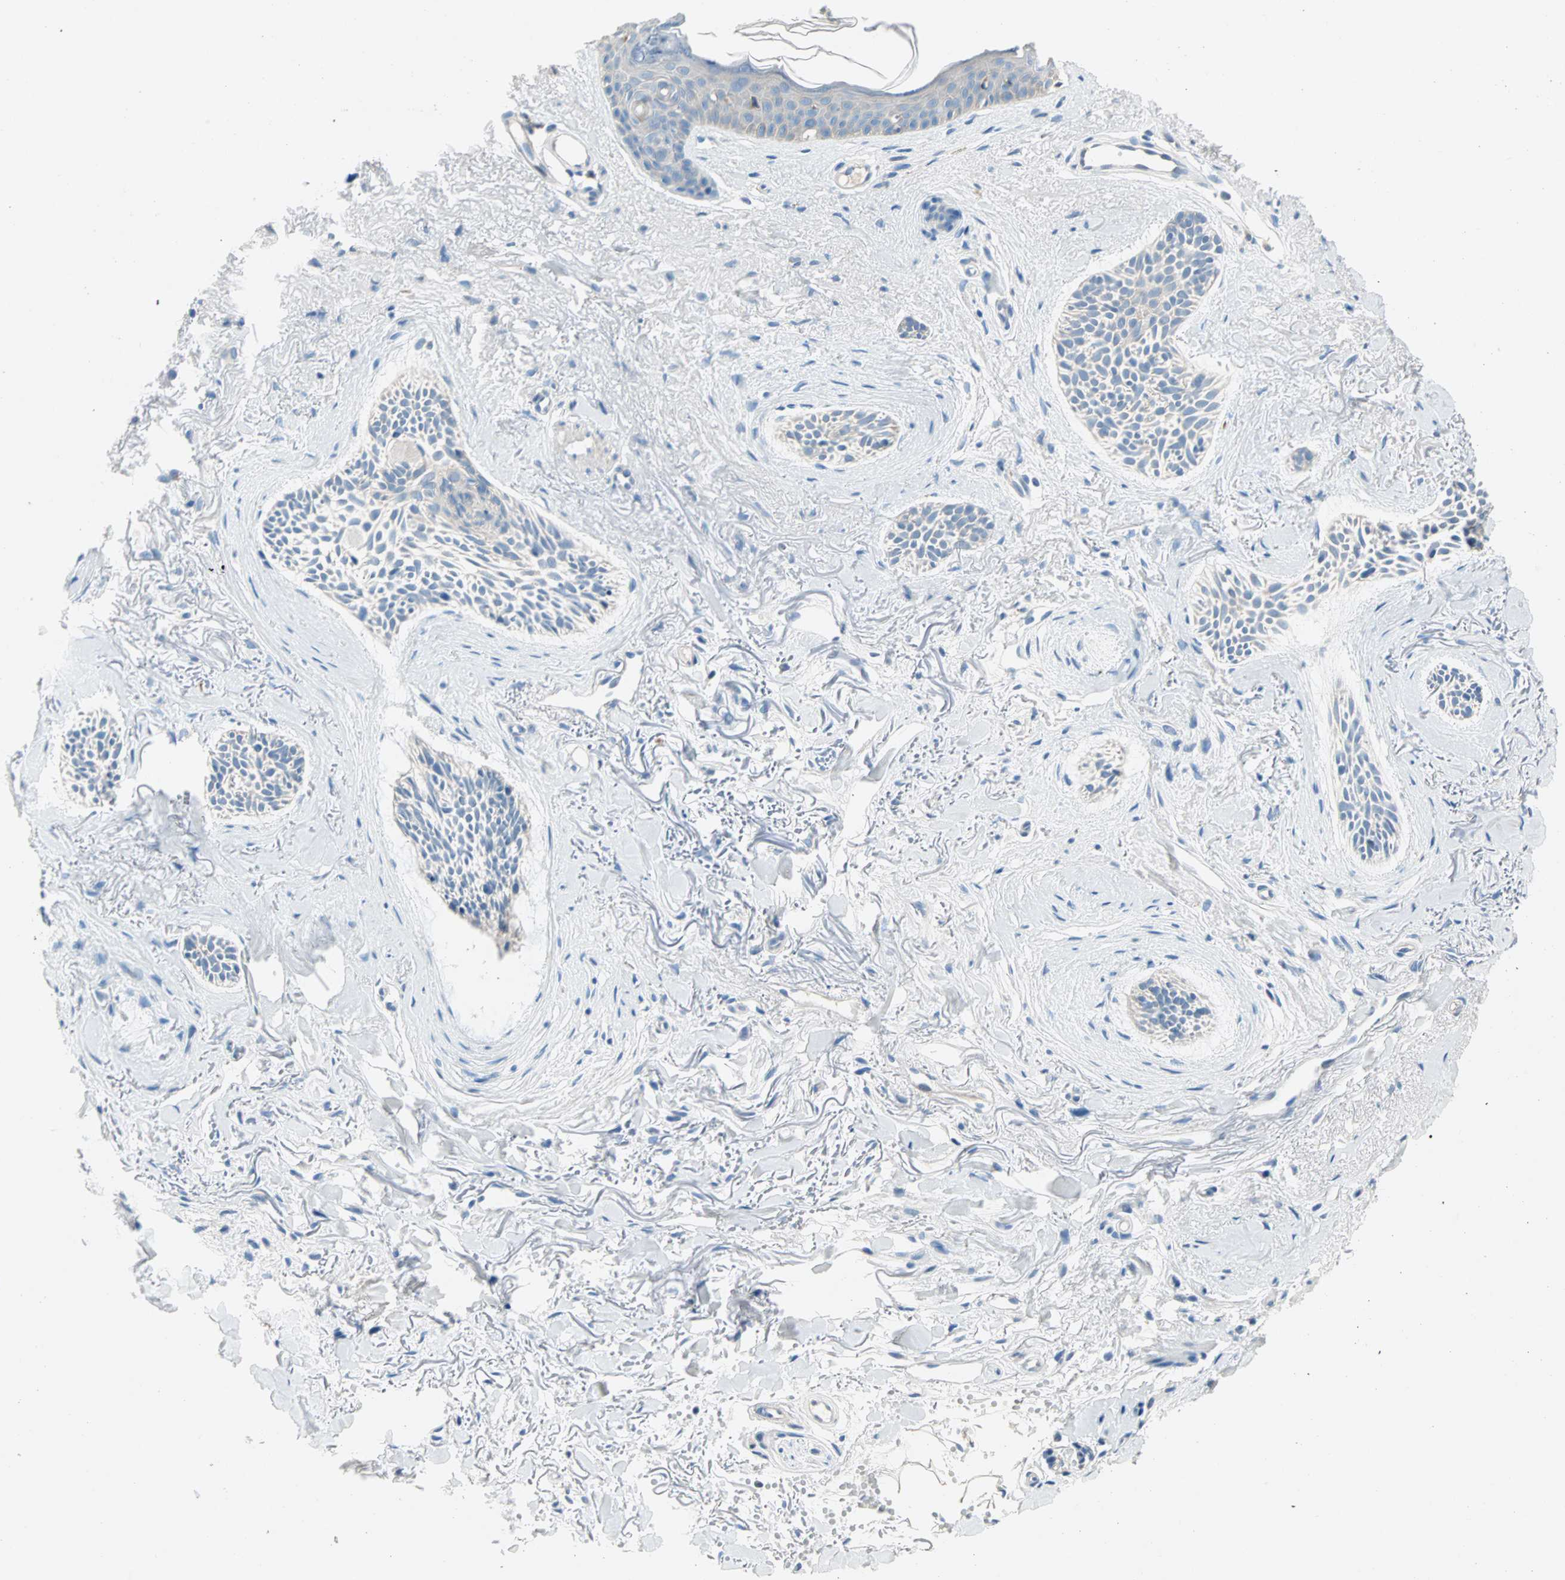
{"staining": {"intensity": "negative", "quantity": "none", "location": "none"}, "tissue": "skin cancer", "cell_type": "Tumor cells", "image_type": "cancer", "snomed": [{"axis": "morphology", "description": "Normal tissue, NOS"}, {"axis": "morphology", "description": "Basal cell carcinoma"}, {"axis": "topography", "description": "Skin"}], "caption": "Tumor cells show no significant positivity in skin cancer. (Stains: DAB (3,3'-diaminobenzidine) immunohistochemistry (IHC) with hematoxylin counter stain, Microscopy: brightfield microscopy at high magnification).", "gene": "TMEM163", "patient": {"sex": "female", "age": 84}}